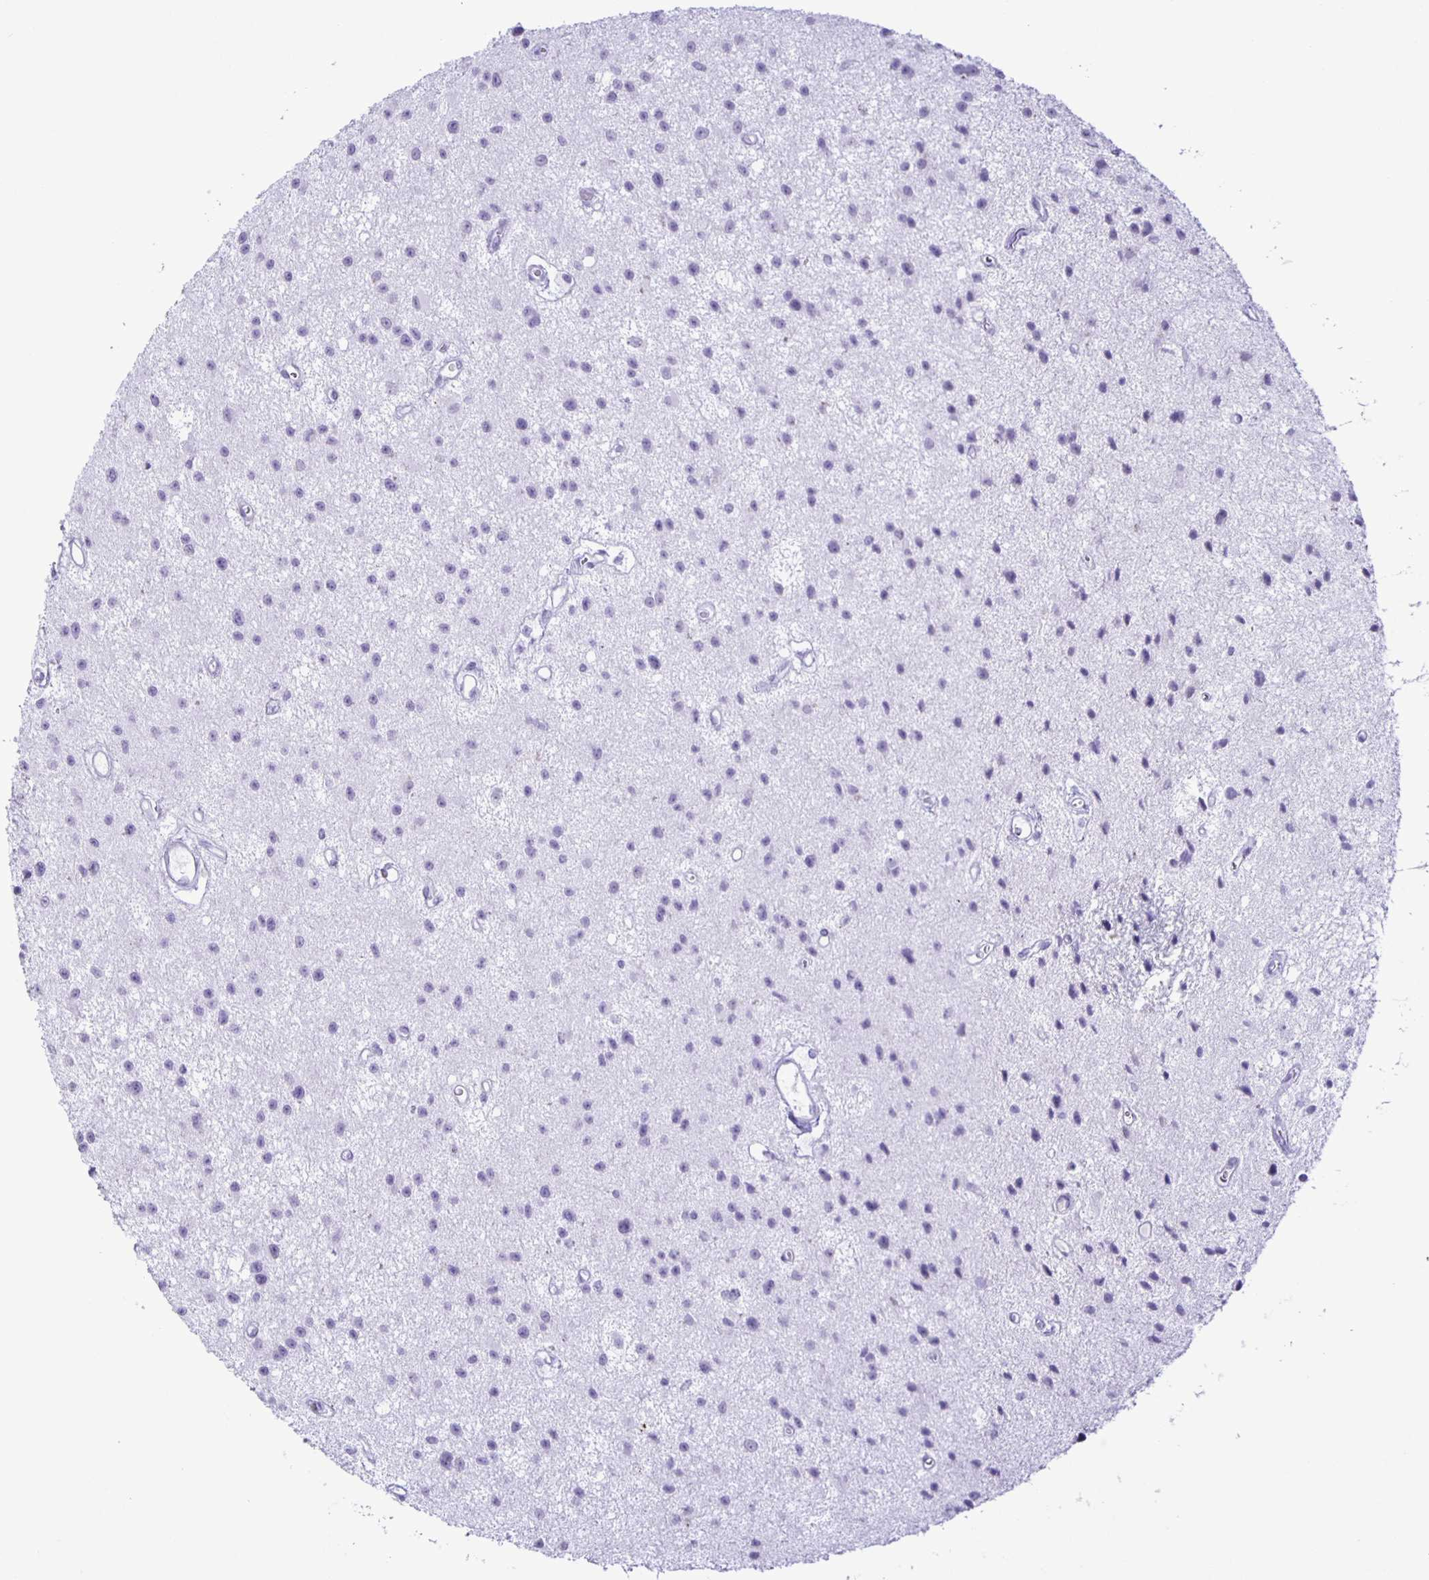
{"staining": {"intensity": "negative", "quantity": "none", "location": "none"}, "tissue": "glioma", "cell_type": "Tumor cells", "image_type": "cancer", "snomed": [{"axis": "morphology", "description": "Glioma, malignant, Low grade"}, {"axis": "topography", "description": "Brain"}], "caption": "Immunohistochemistry (IHC) image of neoplastic tissue: malignant low-grade glioma stained with DAB shows no significant protein expression in tumor cells. (Stains: DAB immunohistochemistry with hematoxylin counter stain, Microscopy: brightfield microscopy at high magnification).", "gene": "EZHIP", "patient": {"sex": "male", "age": 43}}